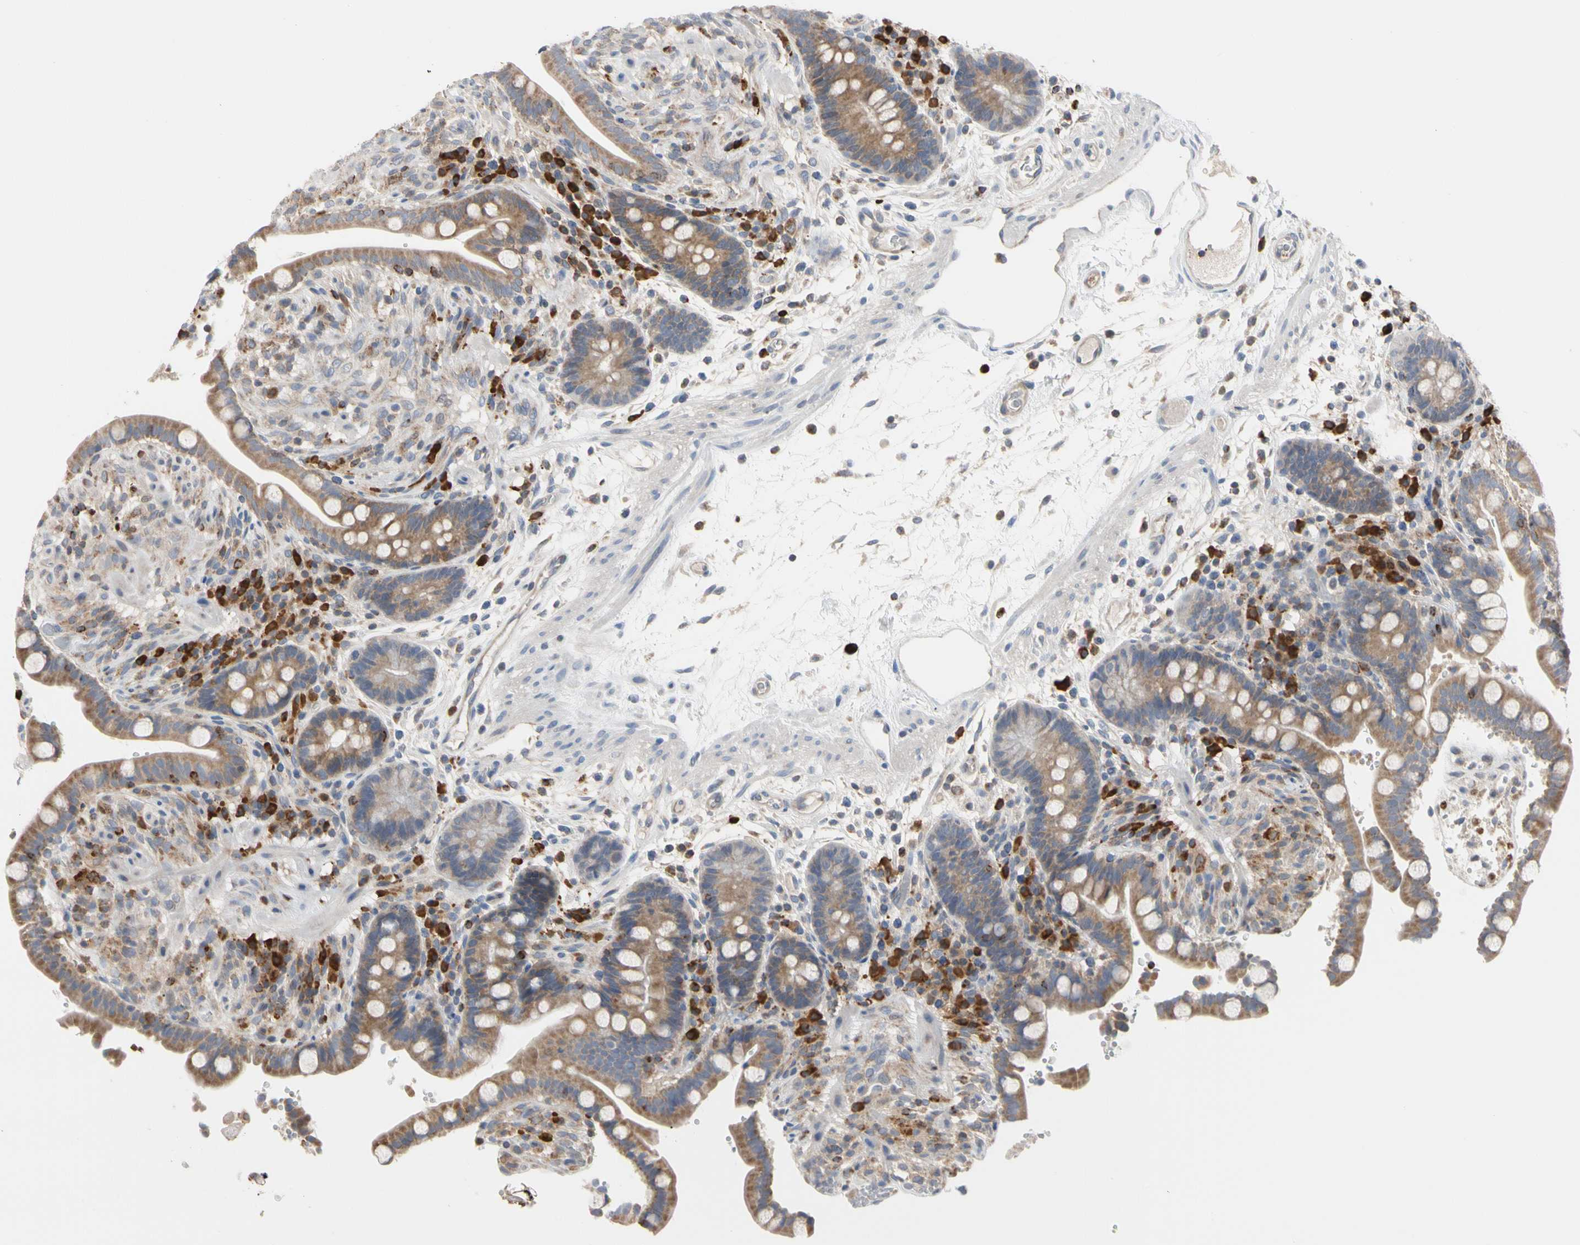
{"staining": {"intensity": "negative", "quantity": "none", "location": "none"}, "tissue": "colon", "cell_type": "Endothelial cells", "image_type": "normal", "snomed": [{"axis": "morphology", "description": "Normal tissue, NOS"}, {"axis": "topography", "description": "Colon"}], "caption": "IHC histopathology image of normal colon stained for a protein (brown), which displays no expression in endothelial cells. (DAB IHC visualized using brightfield microscopy, high magnification).", "gene": "MCL1", "patient": {"sex": "male", "age": 73}}